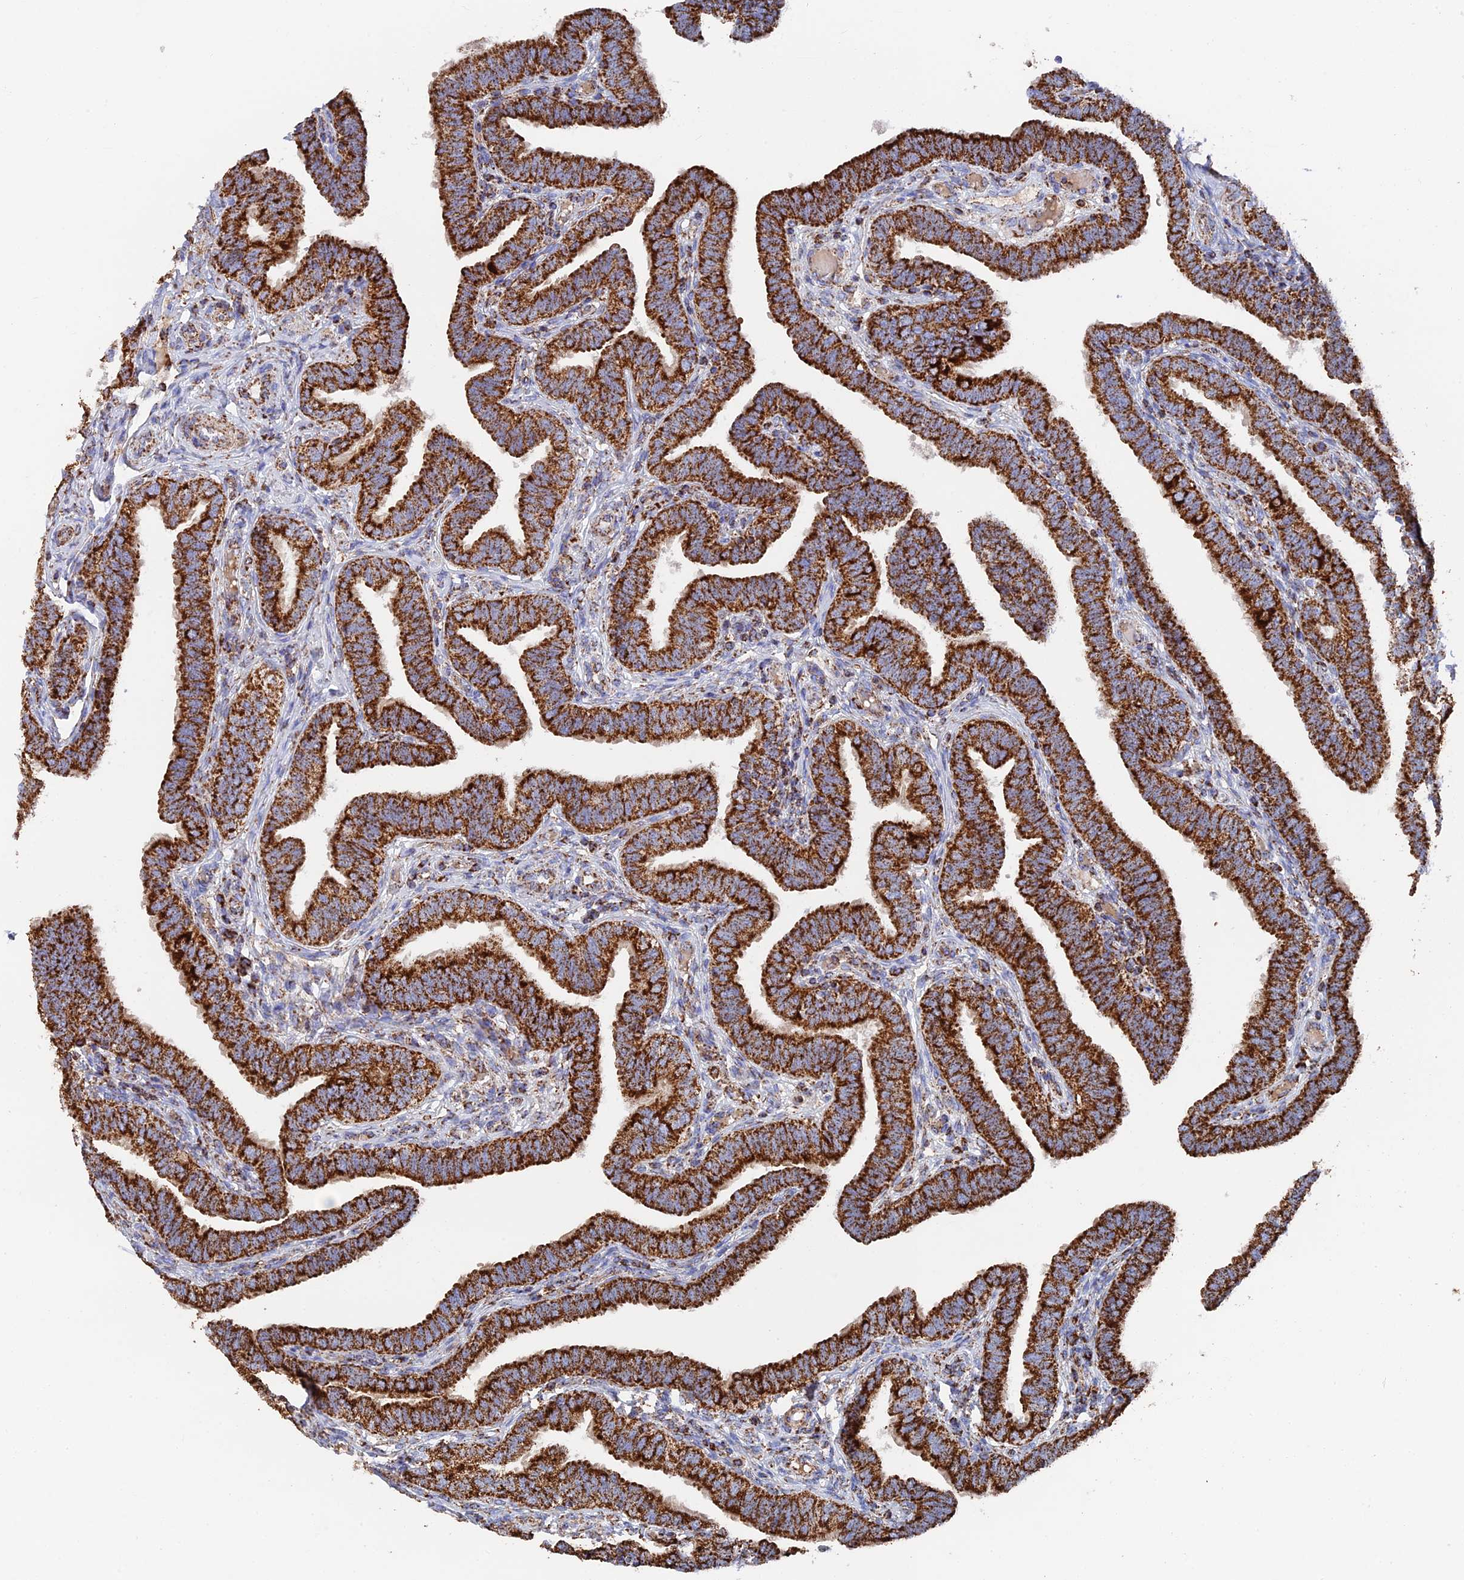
{"staining": {"intensity": "strong", "quantity": ">75%", "location": "cytoplasmic/membranous"}, "tissue": "fallopian tube", "cell_type": "Glandular cells", "image_type": "normal", "snomed": [{"axis": "morphology", "description": "Normal tissue, NOS"}, {"axis": "topography", "description": "Fallopian tube"}], "caption": "Protein analysis of unremarkable fallopian tube displays strong cytoplasmic/membranous expression in approximately >75% of glandular cells.", "gene": "HAUS8", "patient": {"sex": "female", "age": 39}}